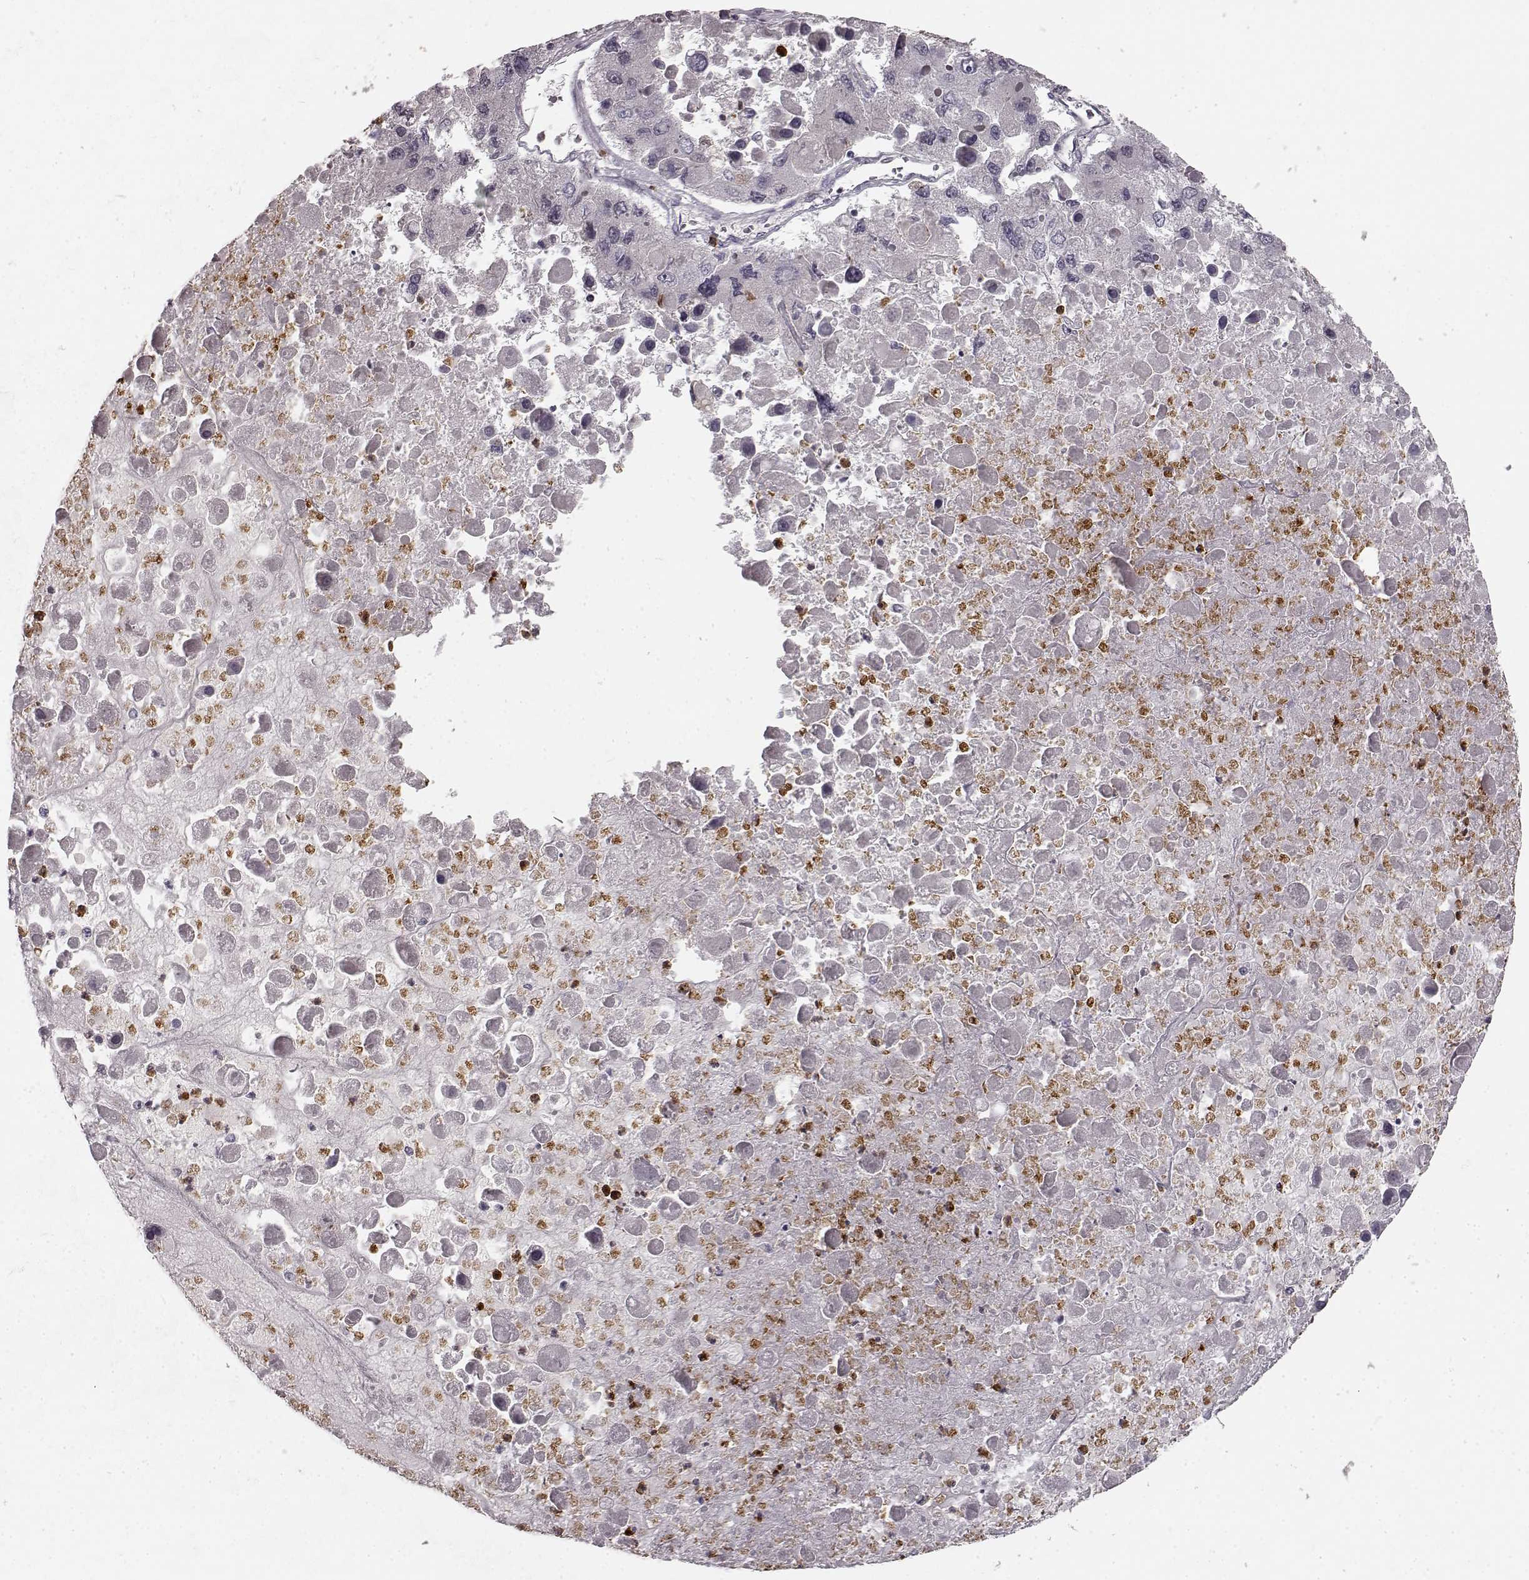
{"staining": {"intensity": "negative", "quantity": "none", "location": "none"}, "tissue": "liver cancer", "cell_type": "Tumor cells", "image_type": "cancer", "snomed": [{"axis": "morphology", "description": "Carcinoma, Hepatocellular, NOS"}, {"axis": "topography", "description": "Liver"}], "caption": "A high-resolution histopathology image shows IHC staining of liver hepatocellular carcinoma, which displays no significant staining in tumor cells.", "gene": "CHIT1", "patient": {"sex": "female", "age": 41}}